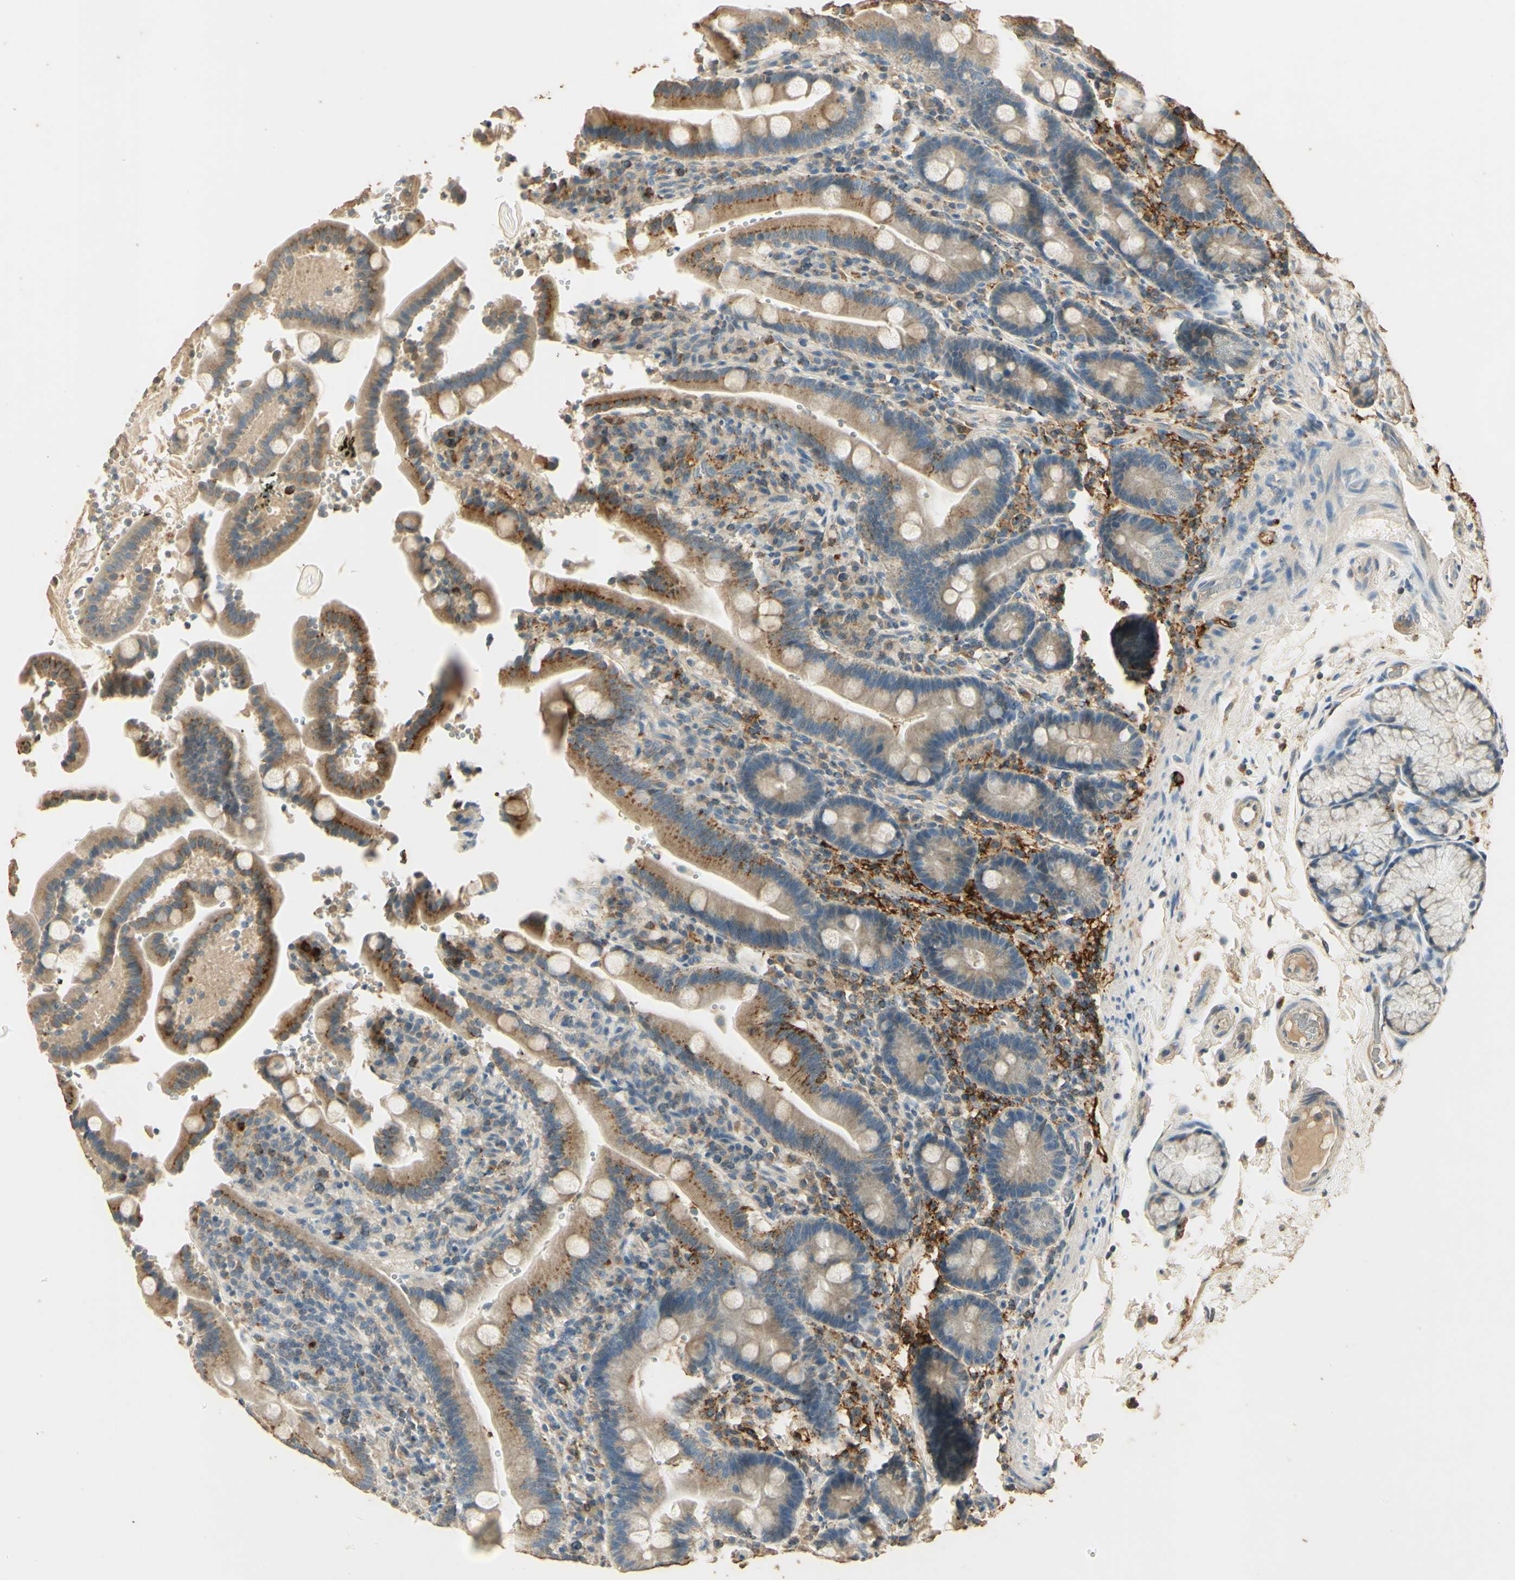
{"staining": {"intensity": "moderate", "quantity": "25%-75%", "location": "cytoplasmic/membranous"}, "tissue": "duodenum", "cell_type": "Glandular cells", "image_type": "normal", "snomed": [{"axis": "morphology", "description": "Normal tissue, NOS"}, {"axis": "topography", "description": "Small intestine, NOS"}], "caption": "This is an image of immunohistochemistry staining of benign duodenum, which shows moderate staining in the cytoplasmic/membranous of glandular cells.", "gene": "ARHGEF17", "patient": {"sex": "female", "age": 71}}